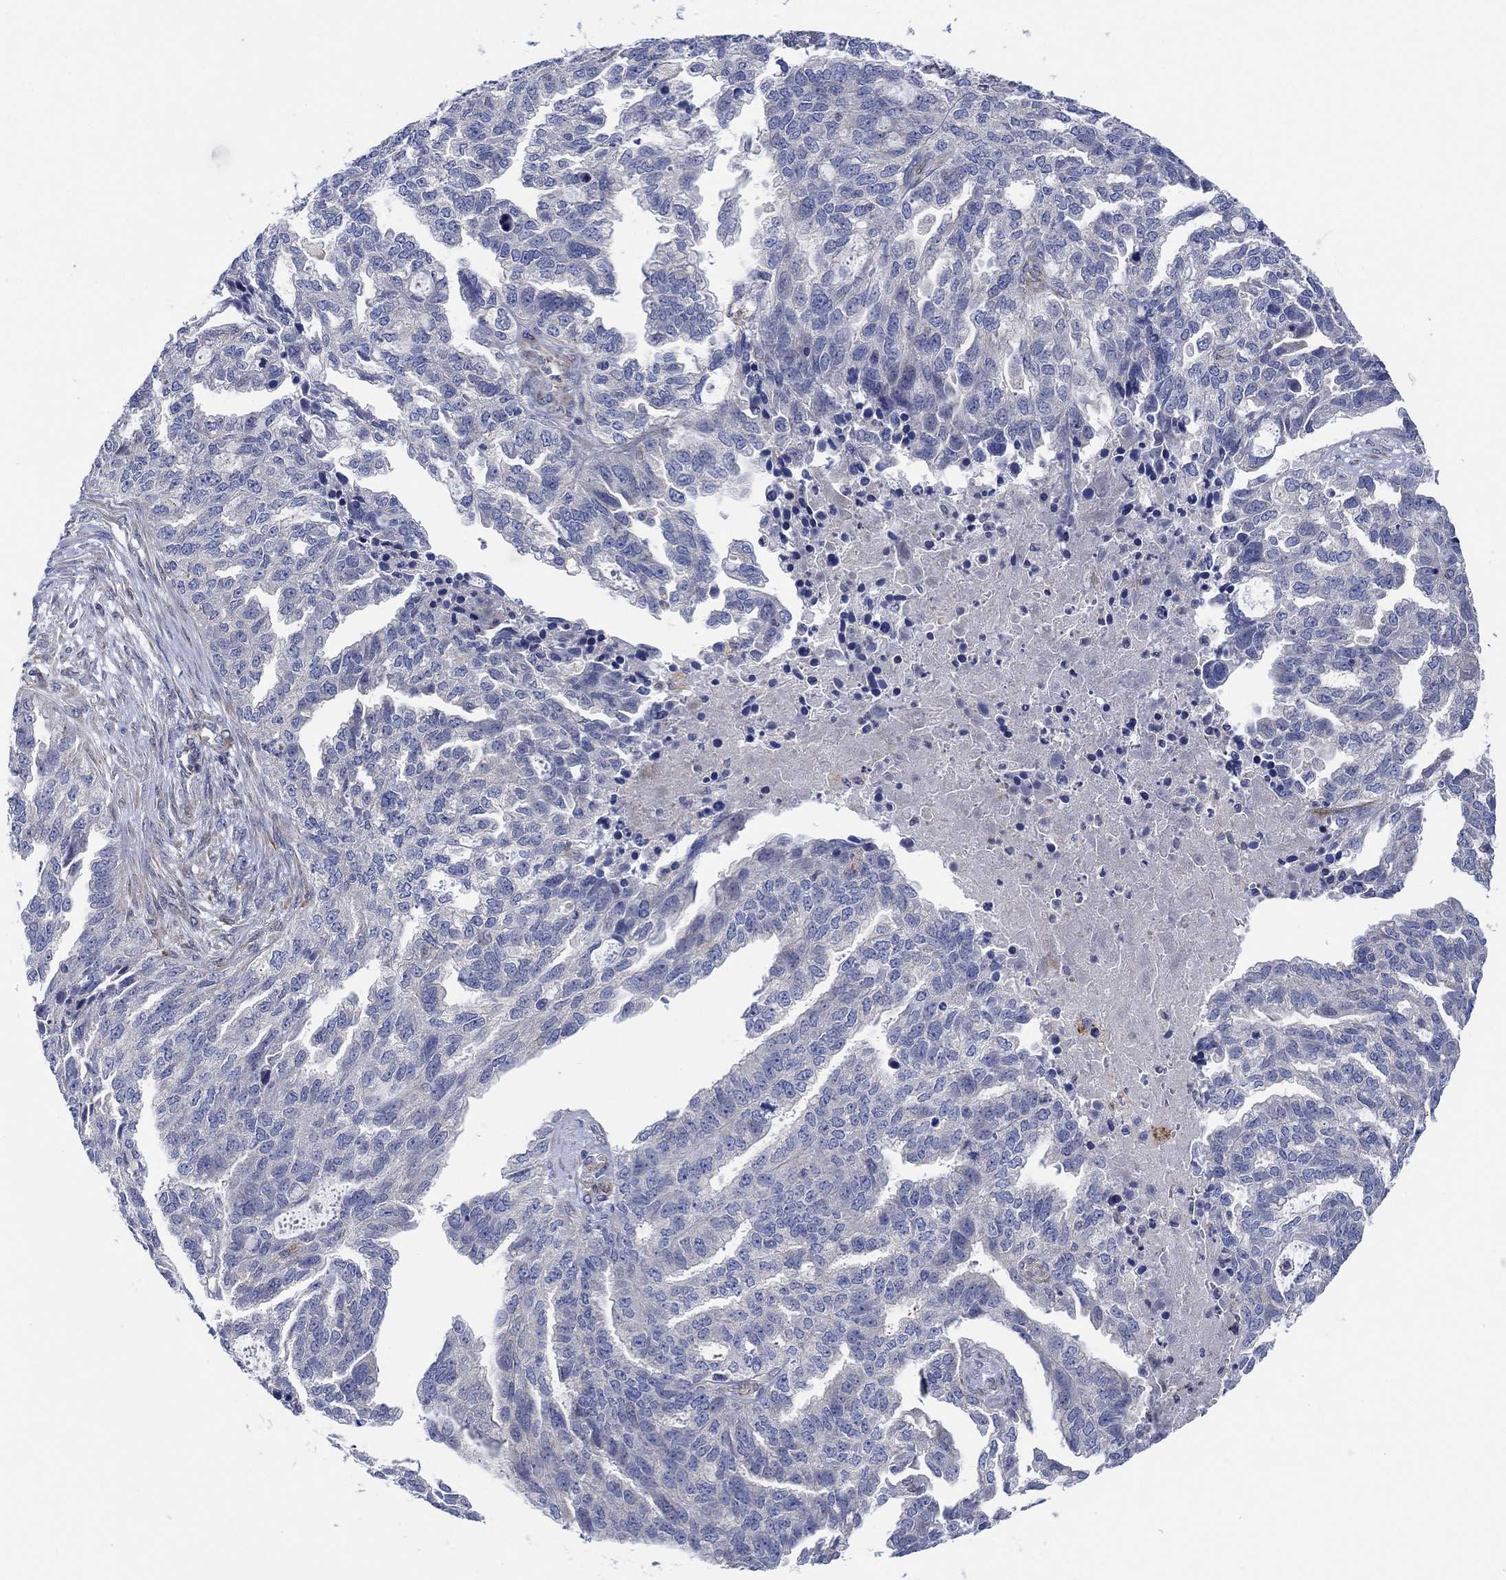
{"staining": {"intensity": "negative", "quantity": "none", "location": "none"}, "tissue": "ovarian cancer", "cell_type": "Tumor cells", "image_type": "cancer", "snomed": [{"axis": "morphology", "description": "Cystadenocarcinoma, serous, NOS"}, {"axis": "topography", "description": "Ovary"}], "caption": "The photomicrograph shows no staining of tumor cells in serous cystadenocarcinoma (ovarian). The staining is performed using DAB (3,3'-diaminobenzidine) brown chromogen with nuclei counter-stained in using hematoxylin.", "gene": "CAMK1D", "patient": {"sex": "female", "age": 51}}